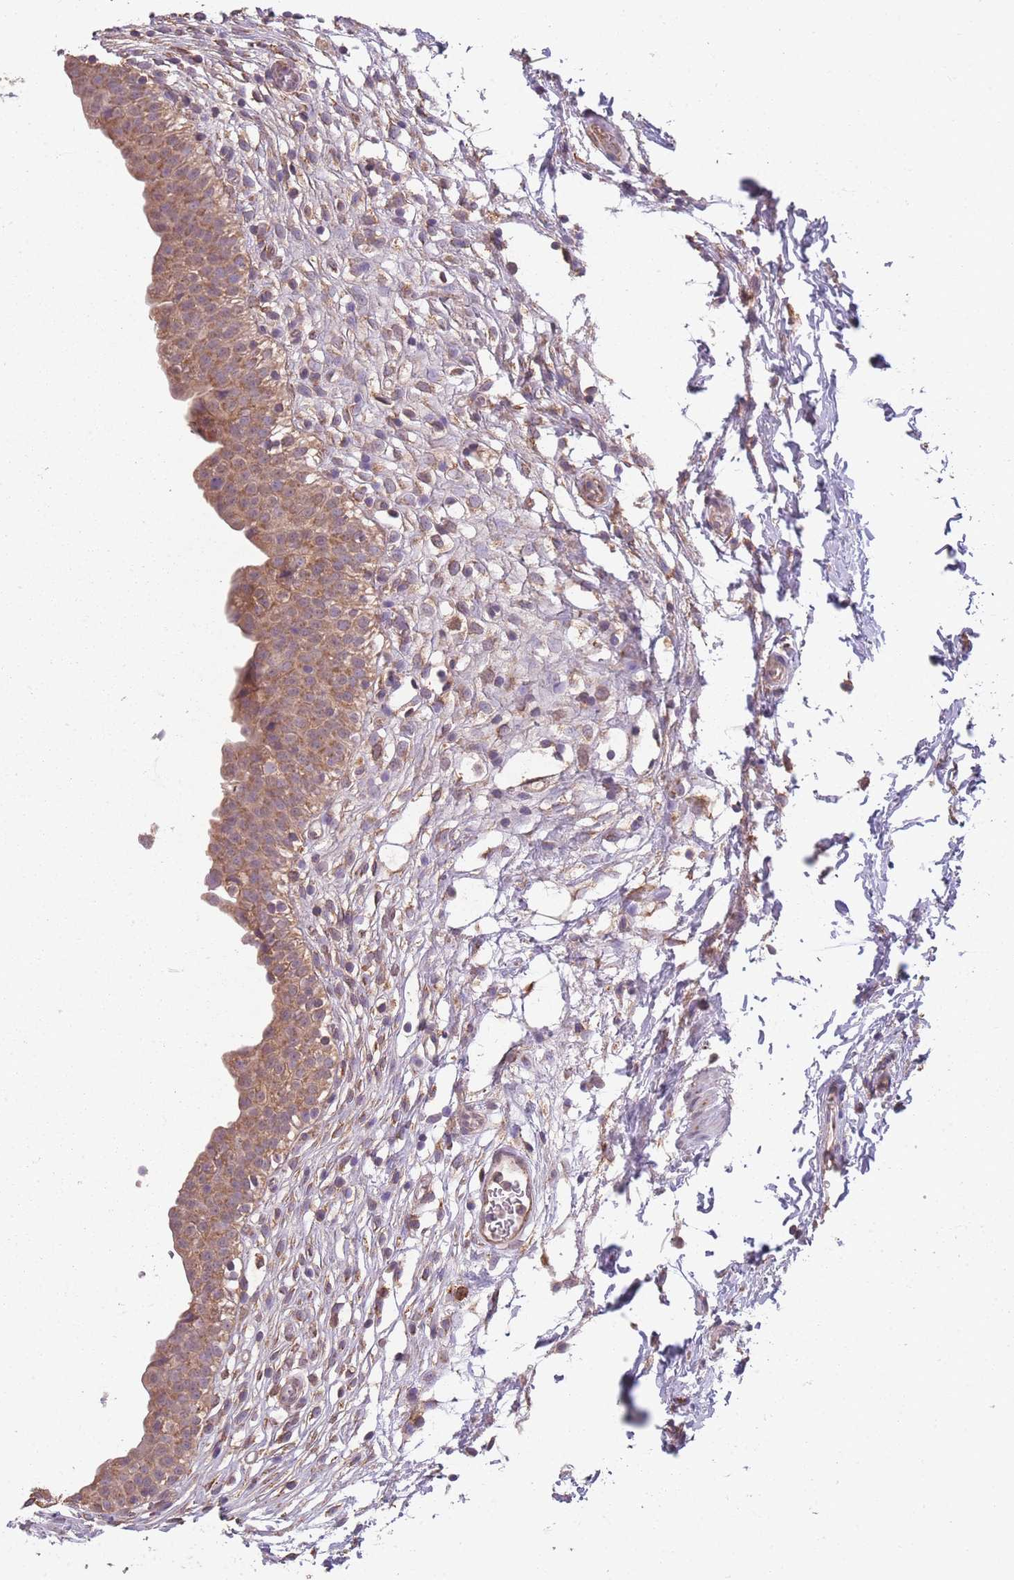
{"staining": {"intensity": "moderate", "quantity": ">75%", "location": "cytoplasmic/membranous"}, "tissue": "urinary bladder", "cell_type": "Urothelial cells", "image_type": "normal", "snomed": [{"axis": "morphology", "description": "Normal tissue, NOS"}, {"axis": "topography", "description": "Urinary bladder"}, {"axis": "topography", "description": "Peripheral nerve tissue"}], "caption": "There is medium levels of moderate cytoplasmic/membranous staining in urothelial cells of normal urinary bladder, as demonstrated by immunohistochemical staining (brown color).", "gene": "SANBR", "patient": {"sex": "male", "age": 55}}